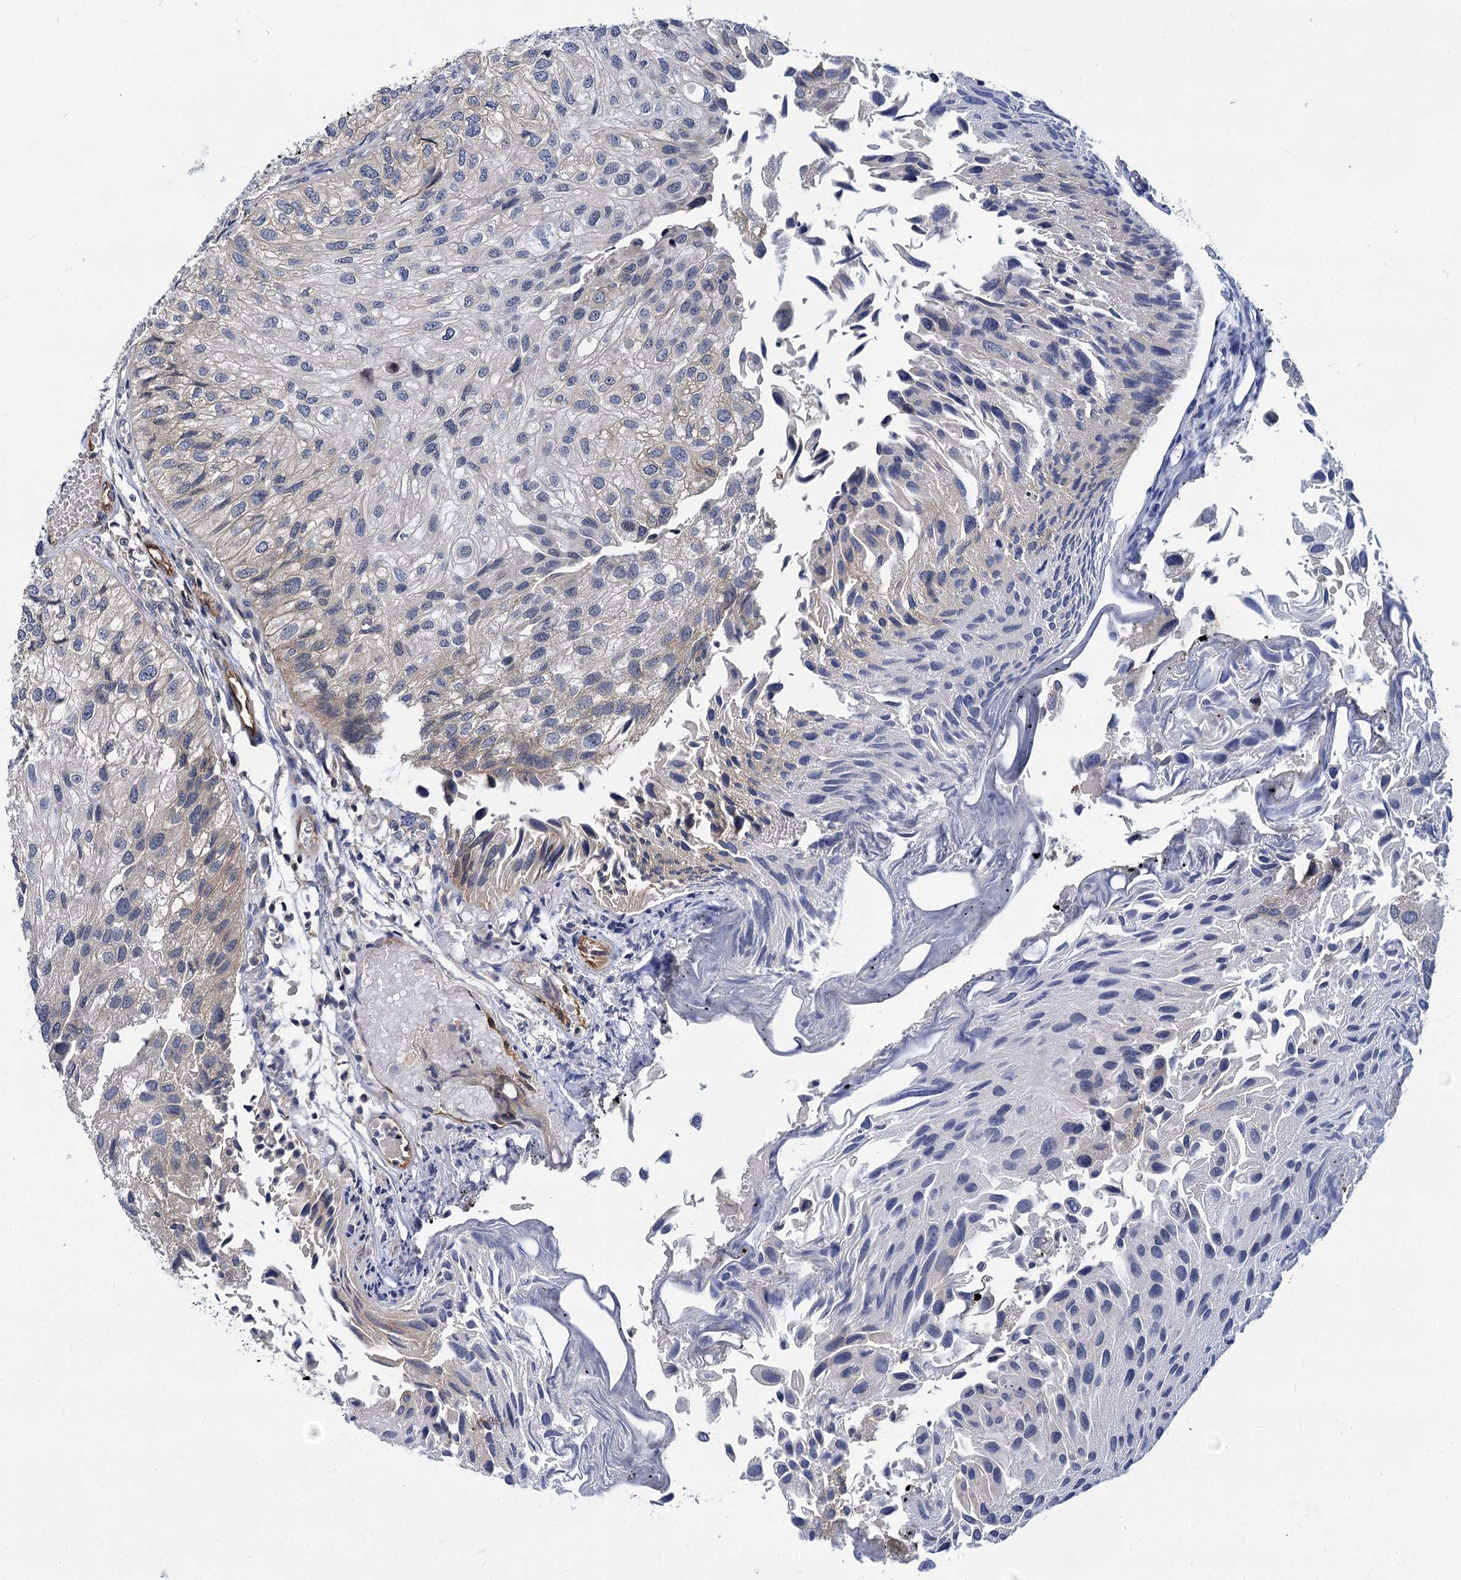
{"staining": {"intensity": "negative", "quantity": "none", "location": "none"}, "tissue": "urothelial cancer", "cell_type": "Tumor cells", "image_type": "cancer", "snomed": [{"axis": "morphology", "description": "Urothelial carcinoma, Low grade"}, {"axis": "topography", "description": "Urinary bladder"}], "caption": "This is a micrograph of immunohistochemistry (IHC) staining of low-grade urothelial carcinoma, which shows no expression in tumor cells.", "gene": "ABLIM1", "patient": {"sex": "female", "age": 89}}